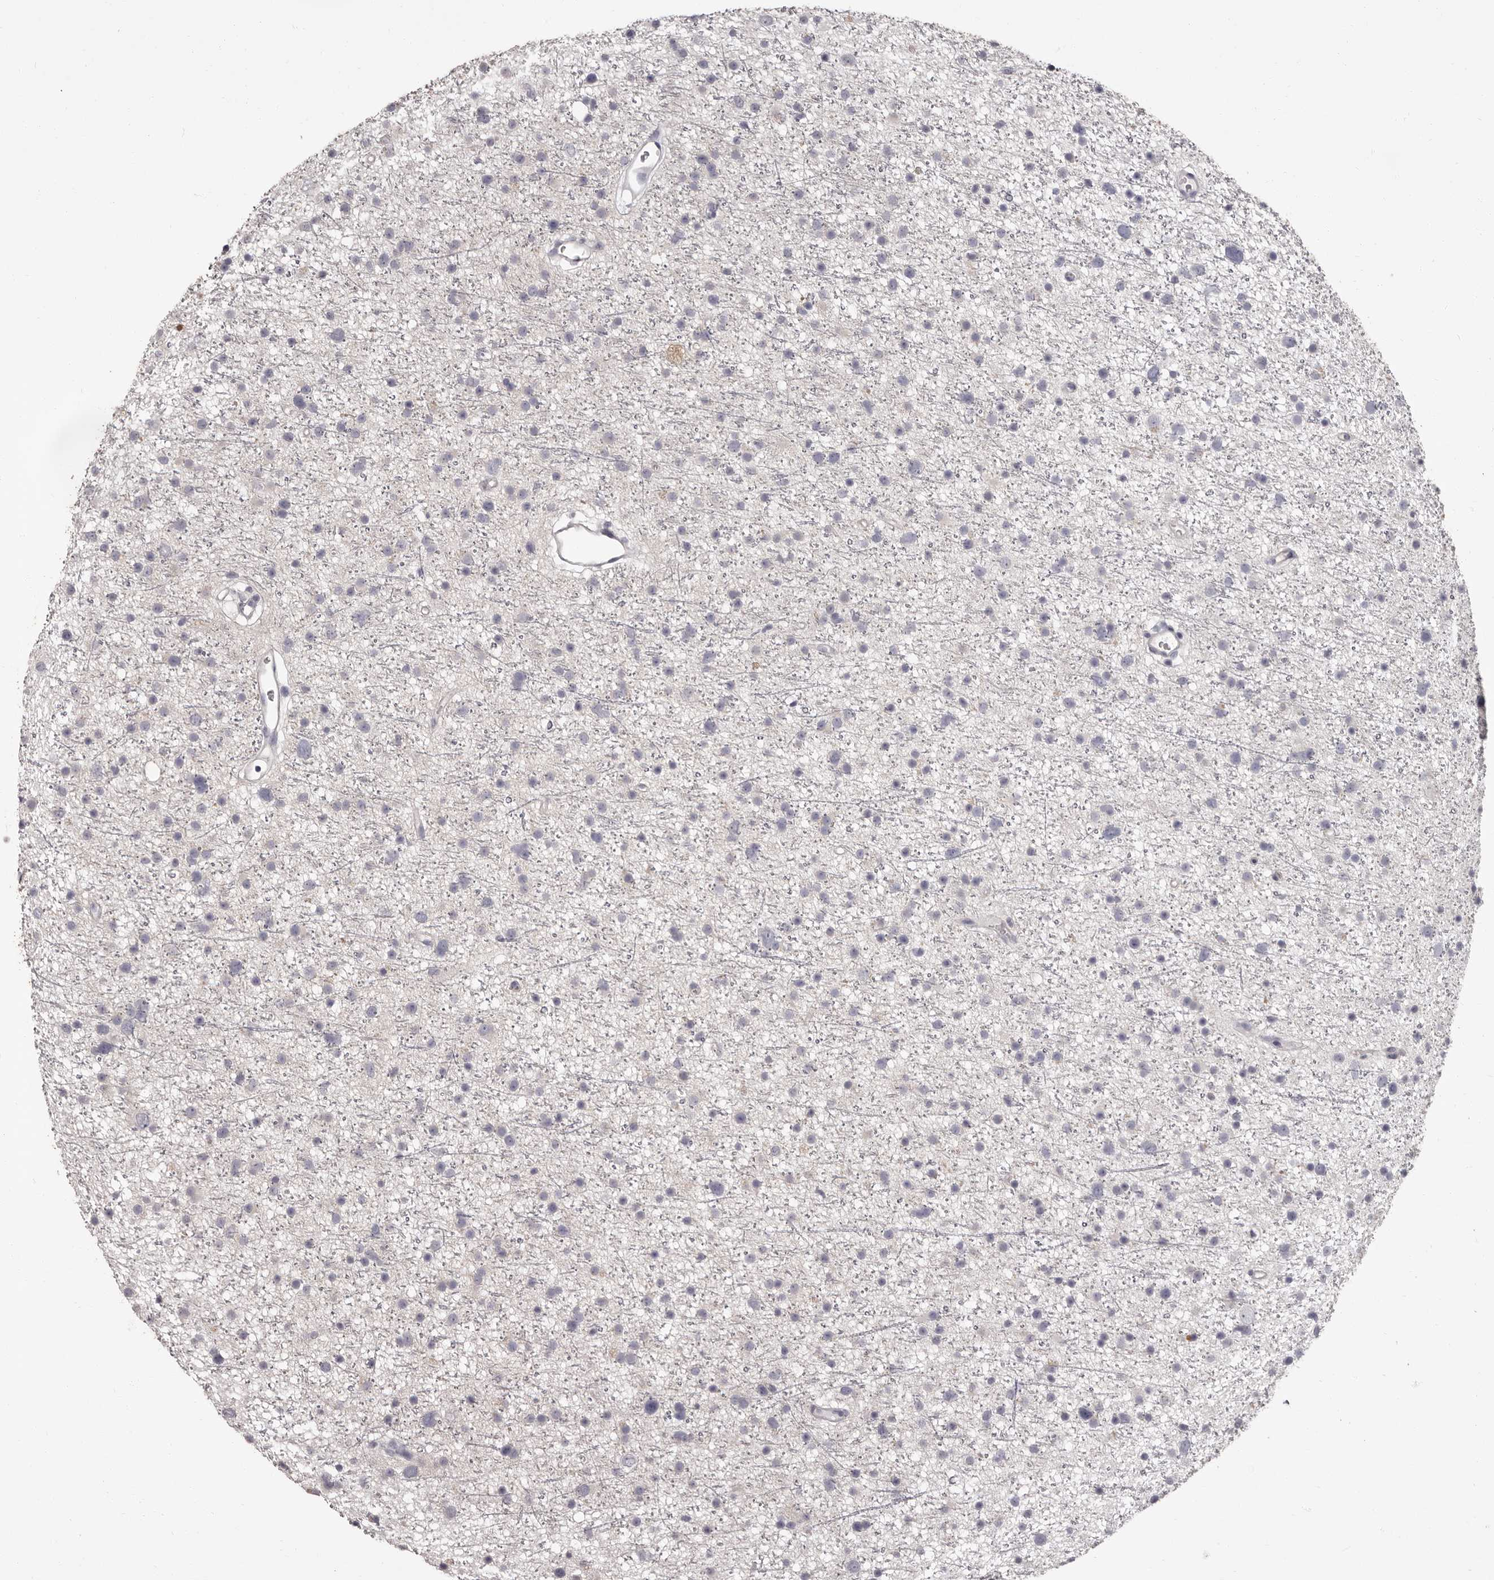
{"staining": {"intensity": "negative", "quantity": "none", "location": "none"}, "tissue": "glioma", "cell_type": "Tumor cells", "image_type": "cancer", "snomed": [{"axis": "morphology", "description": "Glioma, malignant, Low grade"}, {"axis": "topography", "description": "Cerebral cortex"}], "caption": "Malignant glioma (low-grade) was stained to show a protein in brown. There is no significant staining in tumor cells.", "gene": "APEH", "patient": {"sex": "female", "age": 39}}